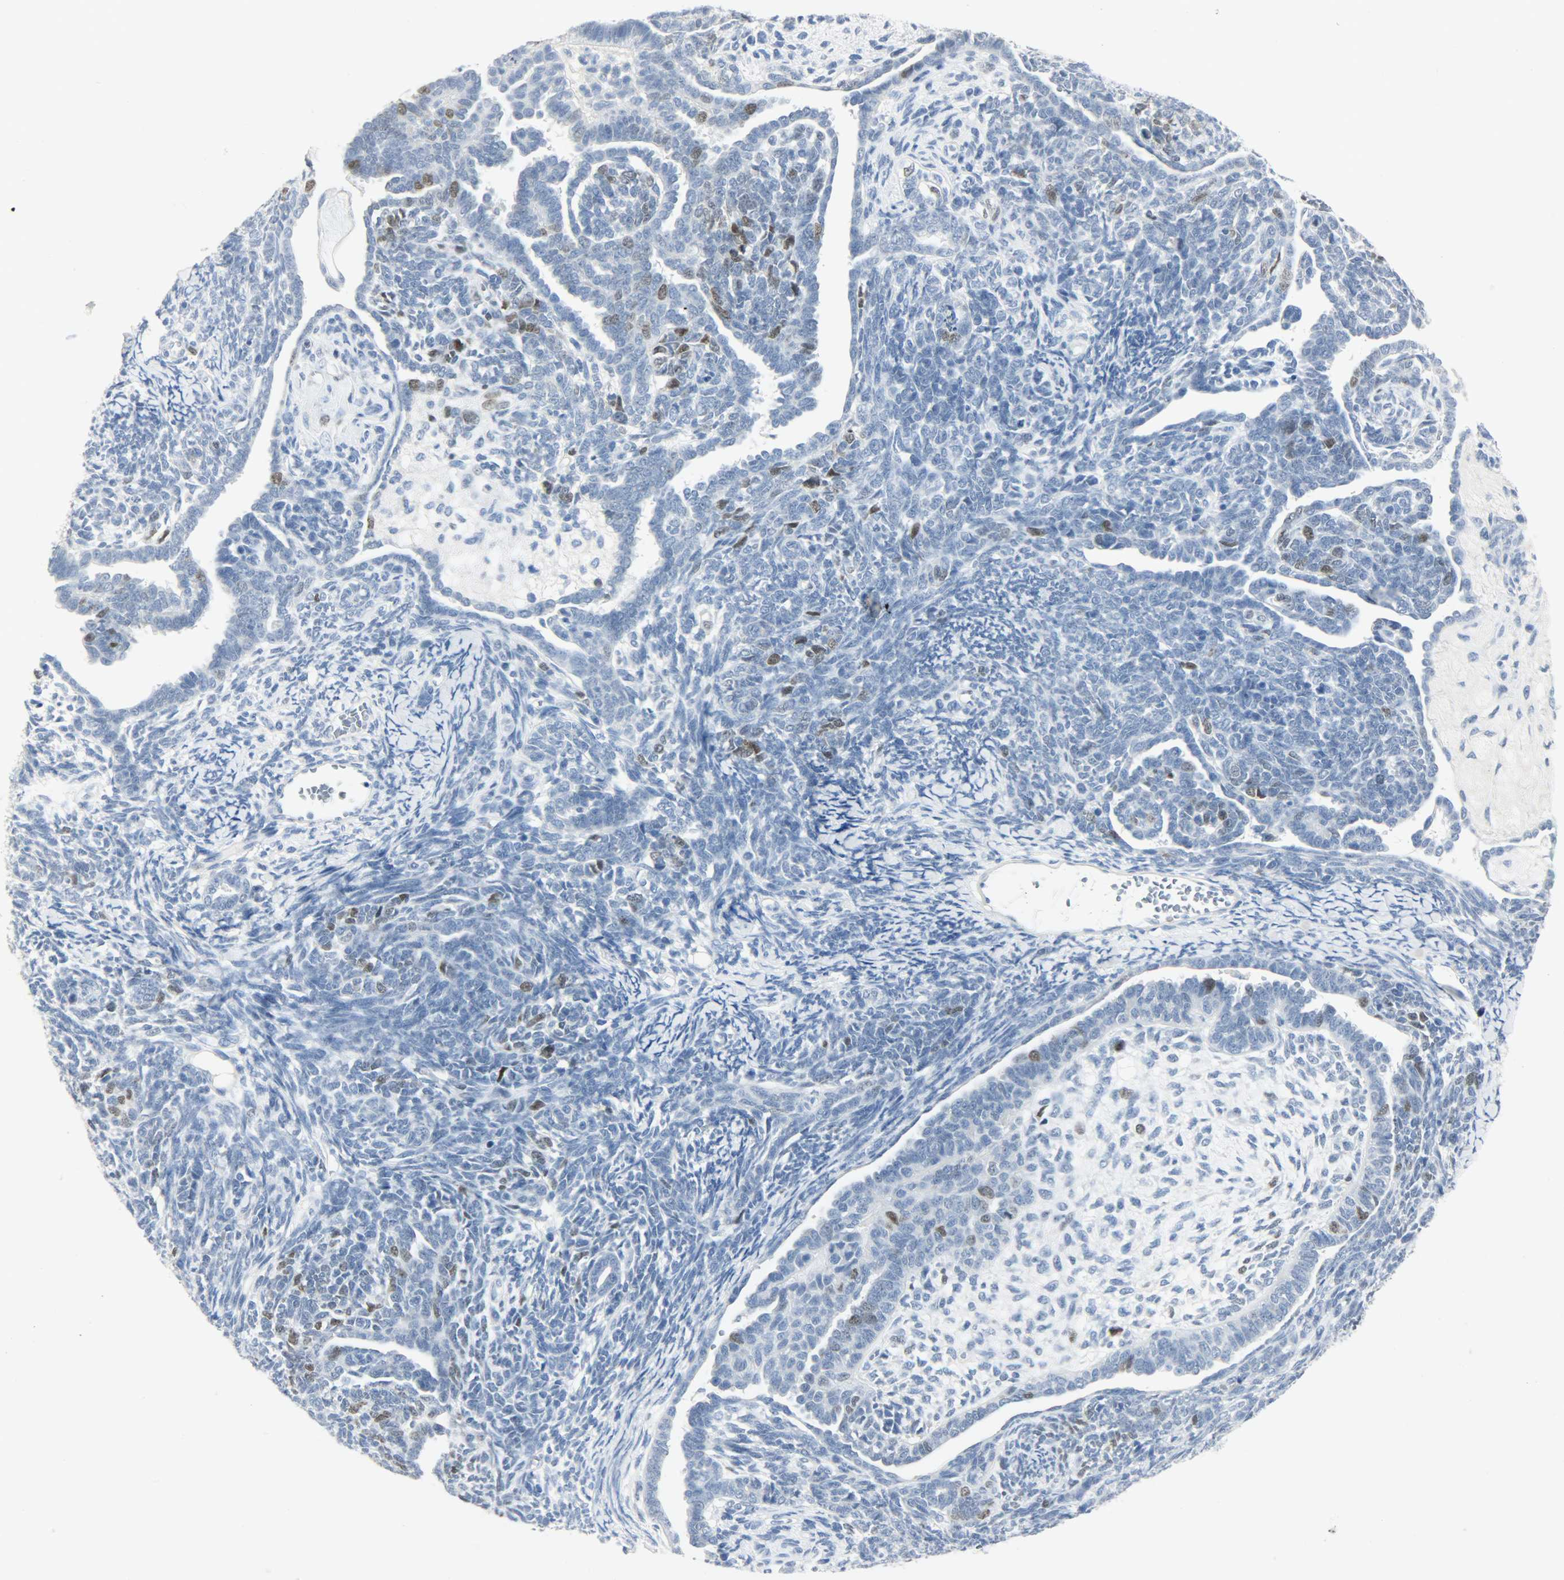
{"staining": {"intensity": "moderate", "quantity": "<25%", "location": "nuclear"}, "tissue": "endometrial cancer", "cell_type": "Tumor cells", "image_type": "cancer", "snomed": [{"axis": "morphology", "description": "Neoplasm, malignant, NOS"}, {"axis": "topography", "description": "Endometrium"}], "caption": "The micrograph shows immunohistochemical staining of malignant neoplasm (endometrial). There is moderate nuclear staining is identified in approximately <25% of tumor cells.", "gene": "HELLS", "patient": {"sex": "female", "age": 74}}